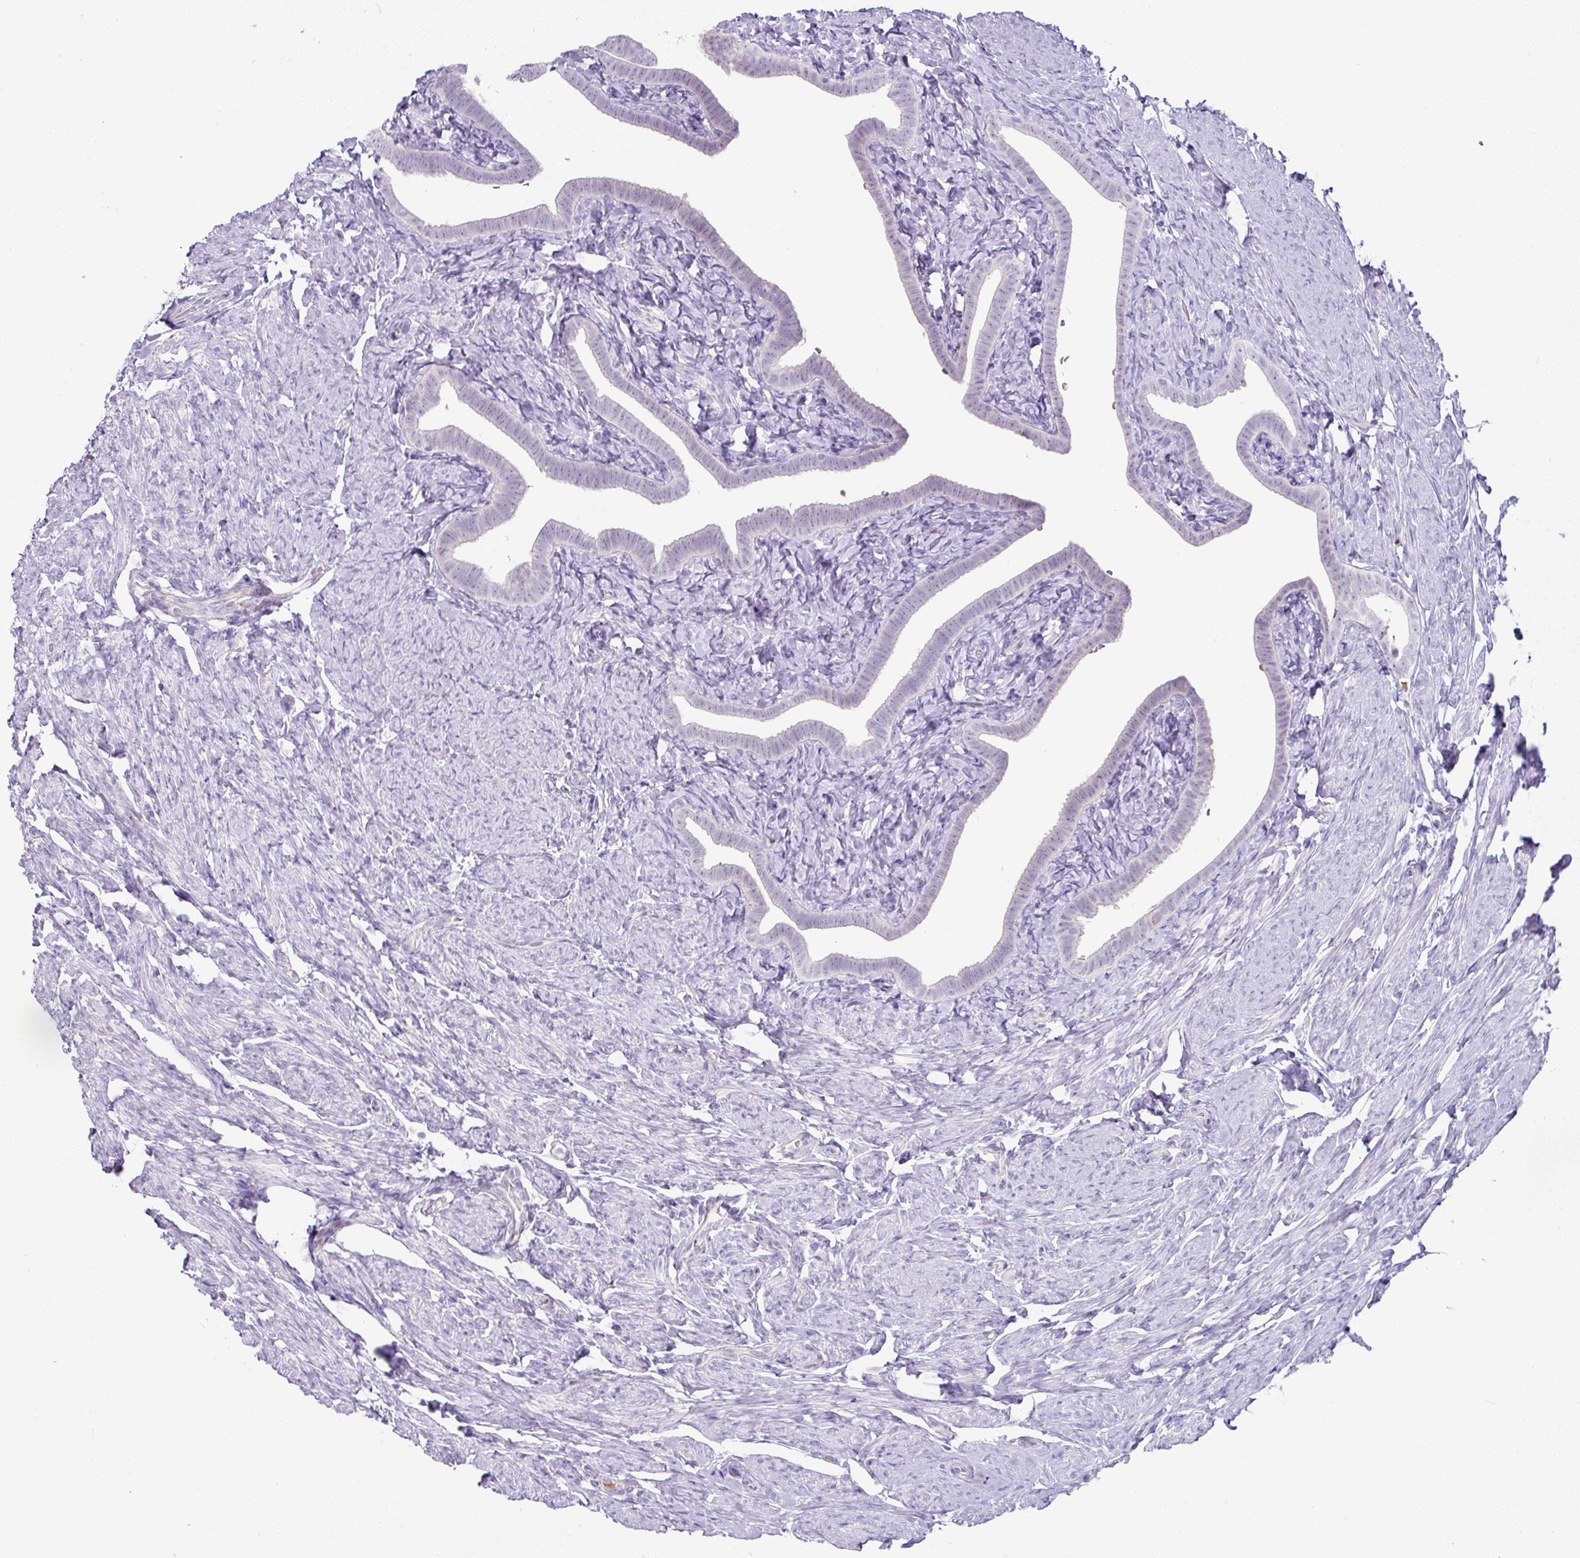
{"staining": {"intensity": "negative", "quantity": "none", "location": "none"}, "tissue": "fallopian tube", "cell_type": "Glandular cells", "image_type": "normal", "snomed": [{"axis": "morphology", "description": "Normal tissue, NOS"}, {"axis": "topography", "description": "Fallopian tube"}], "caption": "Photomicrograph shows no significant protein positivity in glandular cells of benign fallopian tube. (DAB (3,3'-diaminobenzidine) immunohistochemistry (IHC) visualized using brightfield microscopy, high magnification).", "gene": "FGF17", "patient": {"sex": "female", "age": 69}}